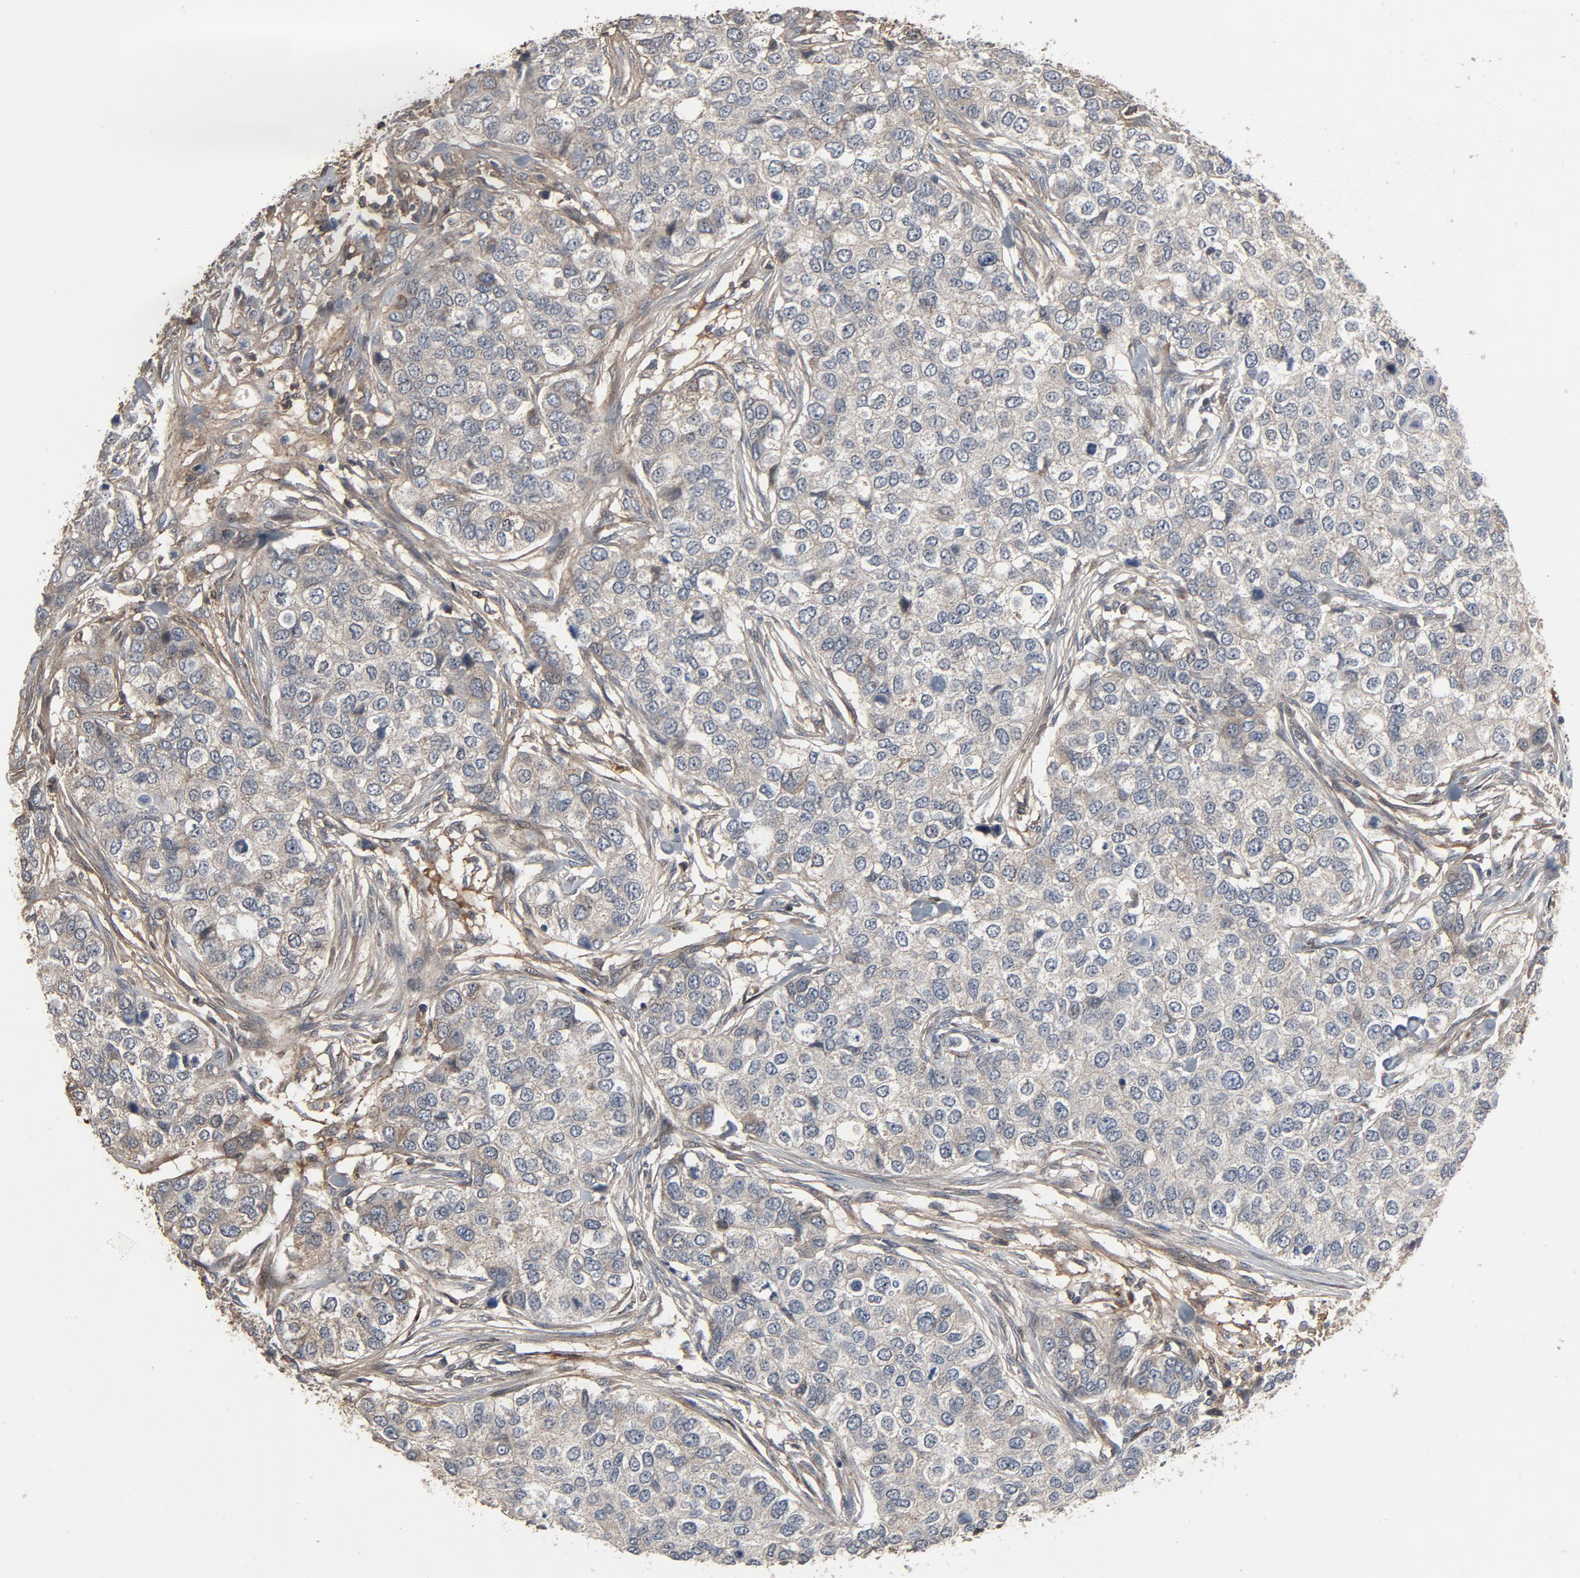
{"staining": {"intensity": "negative", "quantity": "none", "location": "none"}, "tissue": "breast cancer", "cell_type": "Tumor cells", "image_type": "cancer", "snomed": [{"axis": "morphology", "description": "Normal tissue, NOS"}, {"axis": "morphology", "description": "Duct carcinoma"}, {"axis": "topography", "description": "Breast"}], "caption": "An immunohistochemistry micrograph of breast cancer is shown. There is no staining in tumor cells of breast cancer. (Stains: DAB (3,3'-diaminobenzidine) immunohistochemistry (IHC) with hematoxylin counter stain, Microscopy: brightfield microscopy at high magnification).", "gene": "PDZD4", "patient": {"sex": "female", "age": 49}}